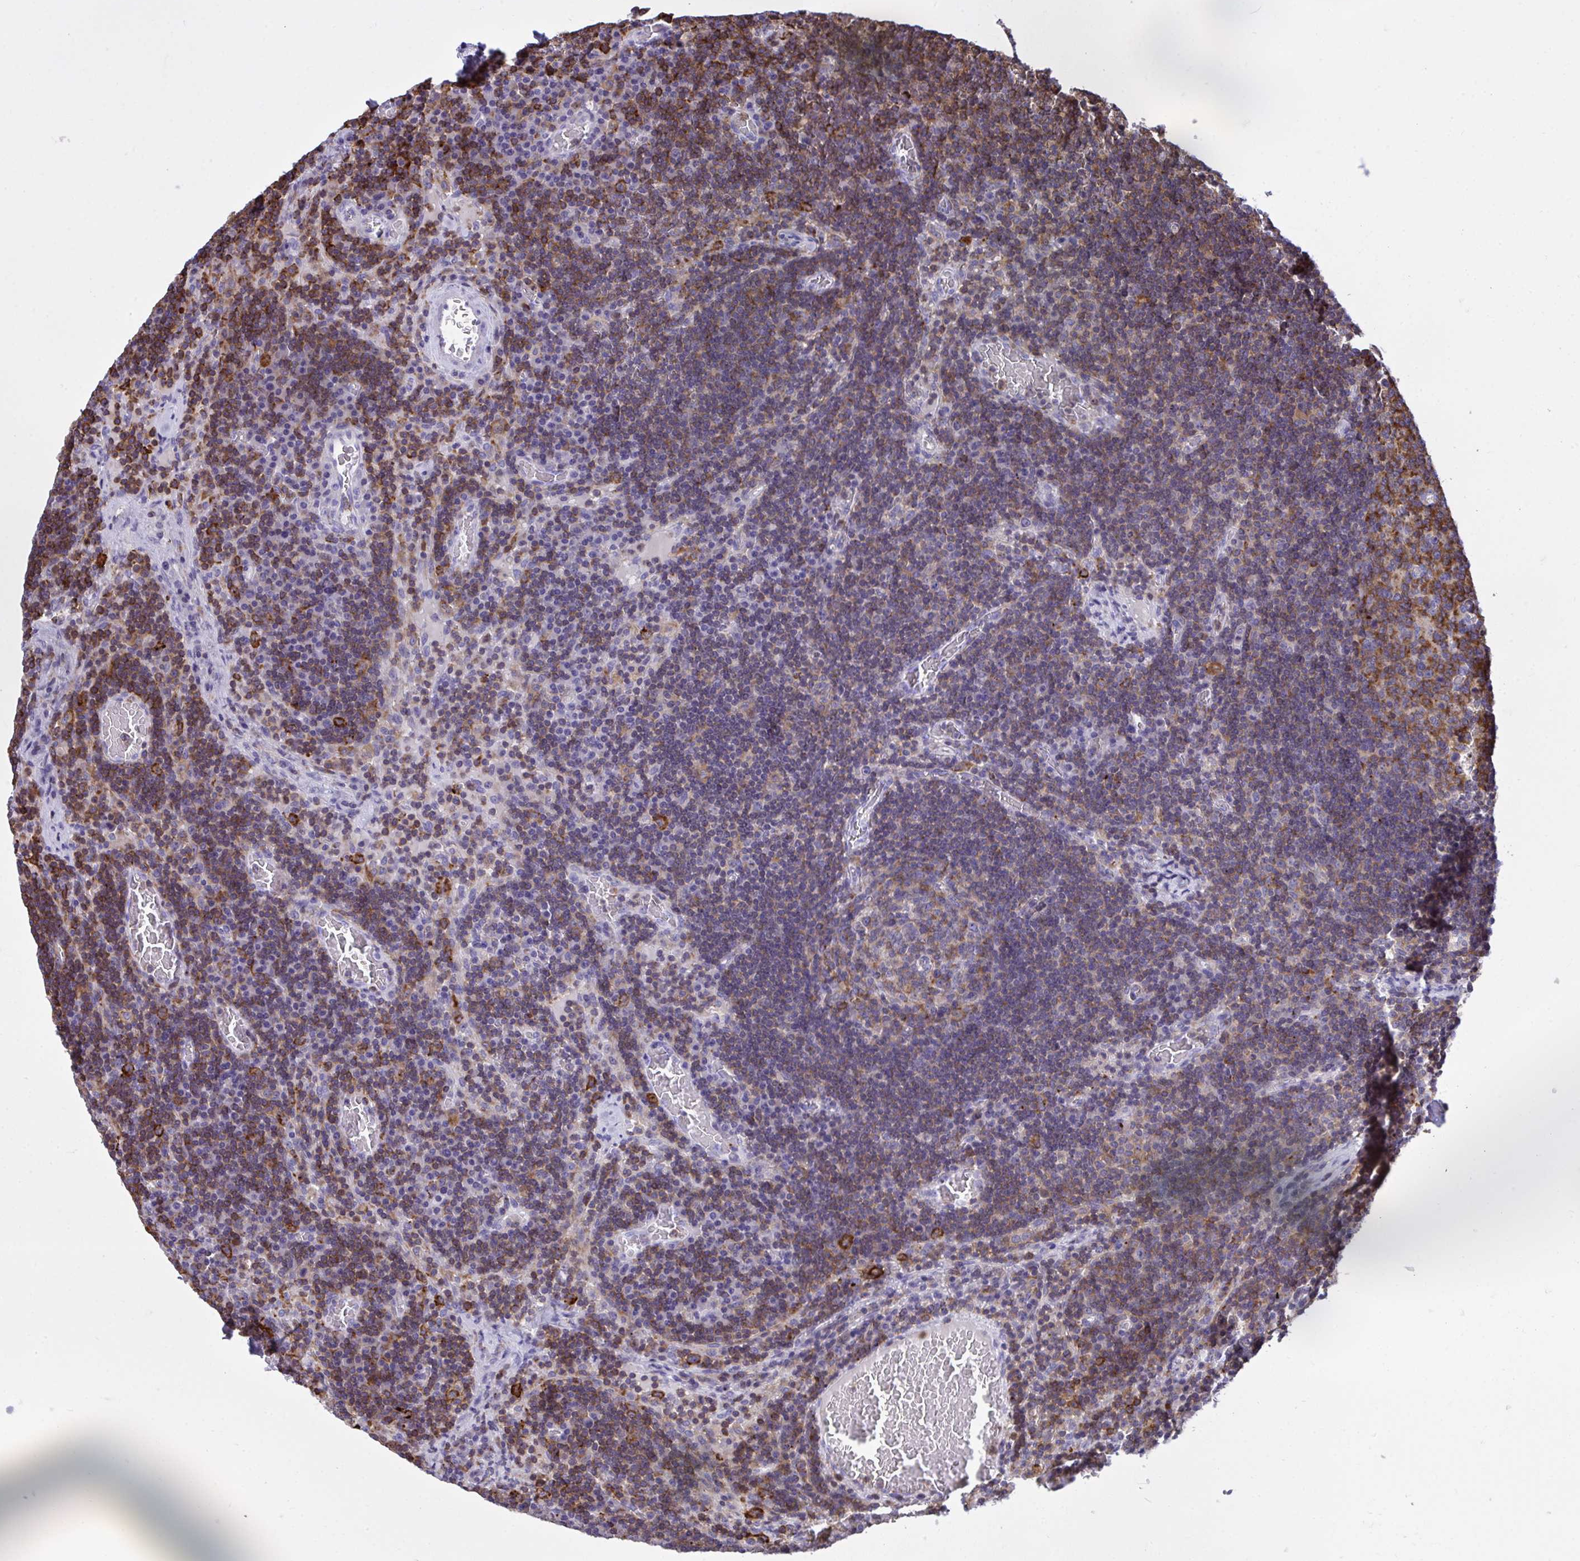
{"staining": {"intensity": "moderate", "quantity": ">75%", "location": "cytoplasmic/membranous"}, "tissue": "lymph node", "cell_type": "Germinal center cells", "image_type": "normal", "snomed": [{"axis": "morphology", "description": "Normal tissue, NOS"}, {"axis": "topography", "description": "Lymph node"}], "caption": "A high-resolution micrograph shows immunohistochemistry (IHC) staining of unremarkable lymph node, which exhibits moderate cytoplasmic/membranous positivity in about >75% of germinal center cells.", "gene": "AP5M1", "patient": {"sex": "male", "age": 67}}